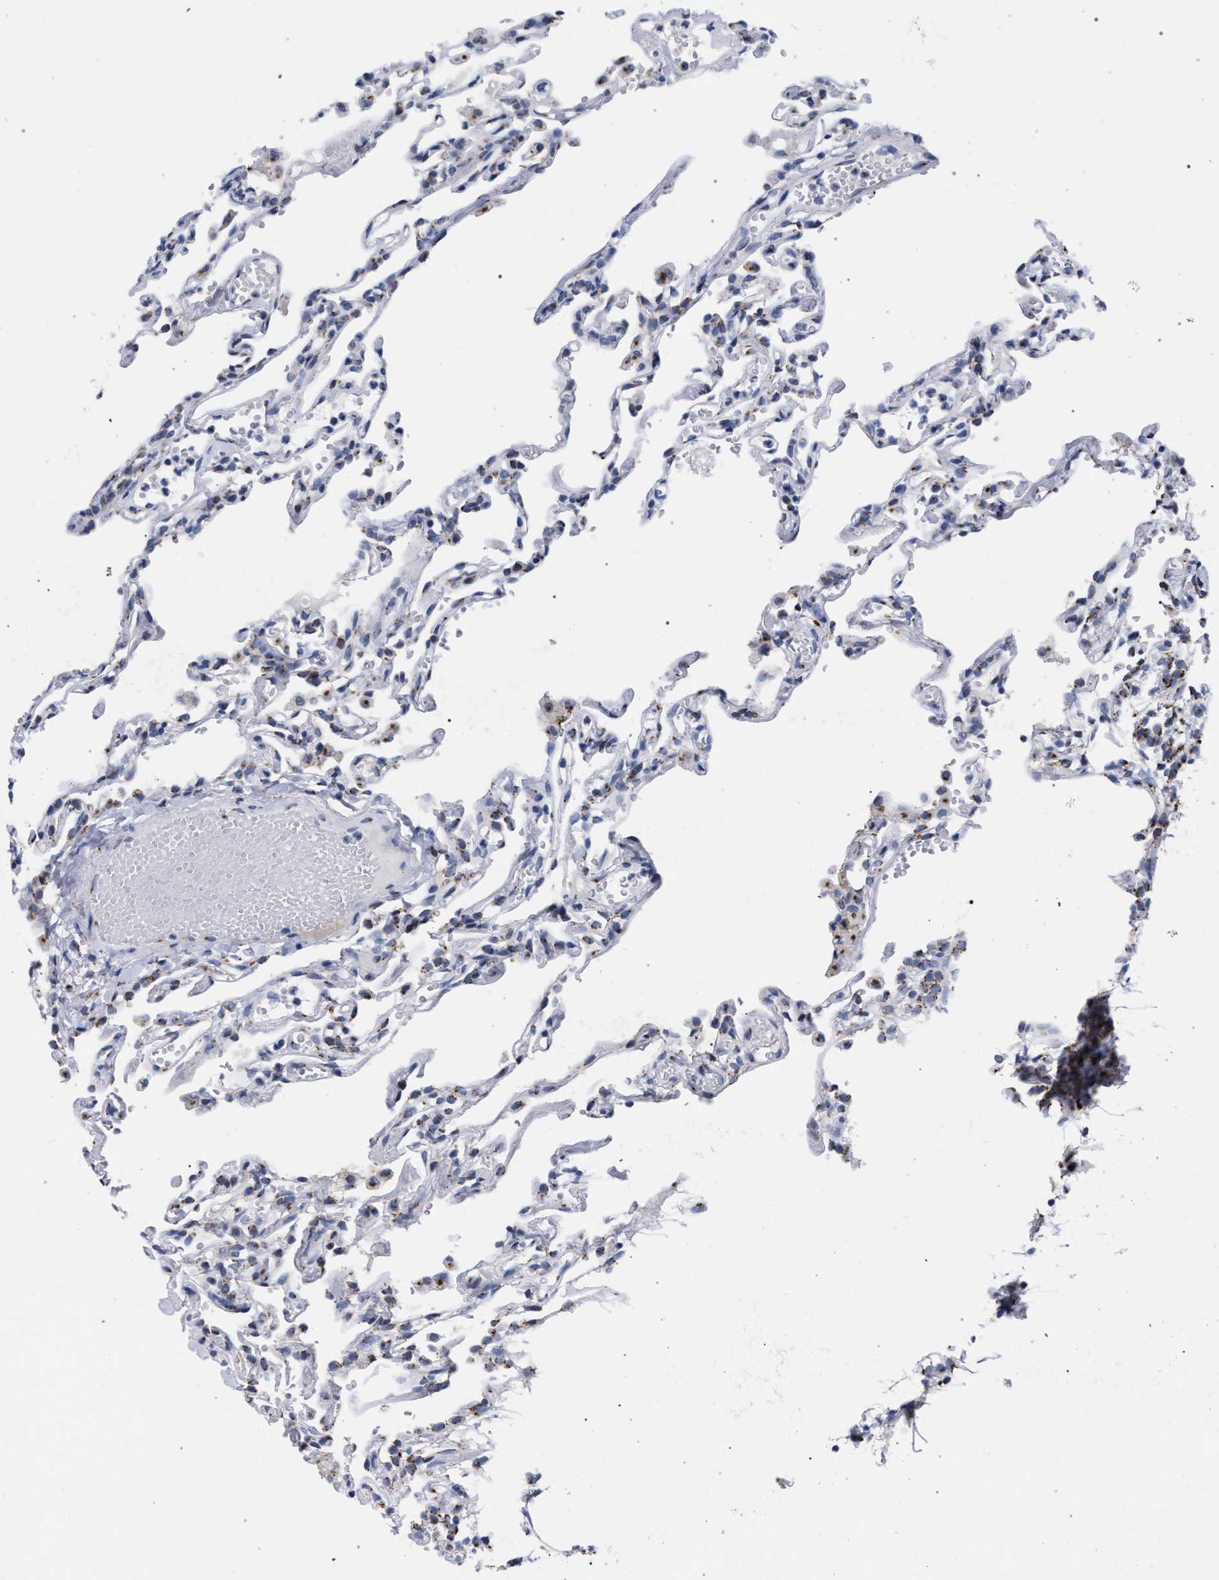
{"staining": {"intensity": "weak", "quantity": "25%-75%", "location": "cytoplasmic/membranous"}, "tissue": "lung", "cell_type": "Alveolar cells", "image_type": "normal", "snomed": [{"axis": "morphology", "description": "Normal tissue, NOS"}, {"axis": "topography", "description": "Lung"}], "caption": "Protein expression analysis of unremarkable human lung reveals weak cytoplasmic/membranous expression in approximately 25%-75% of alveolar cells. (DAB = brown stain, brightfield microscopy at high magnification).", "gene": "GOLGA2", "patient": {"sex": "male", "age": 21}}